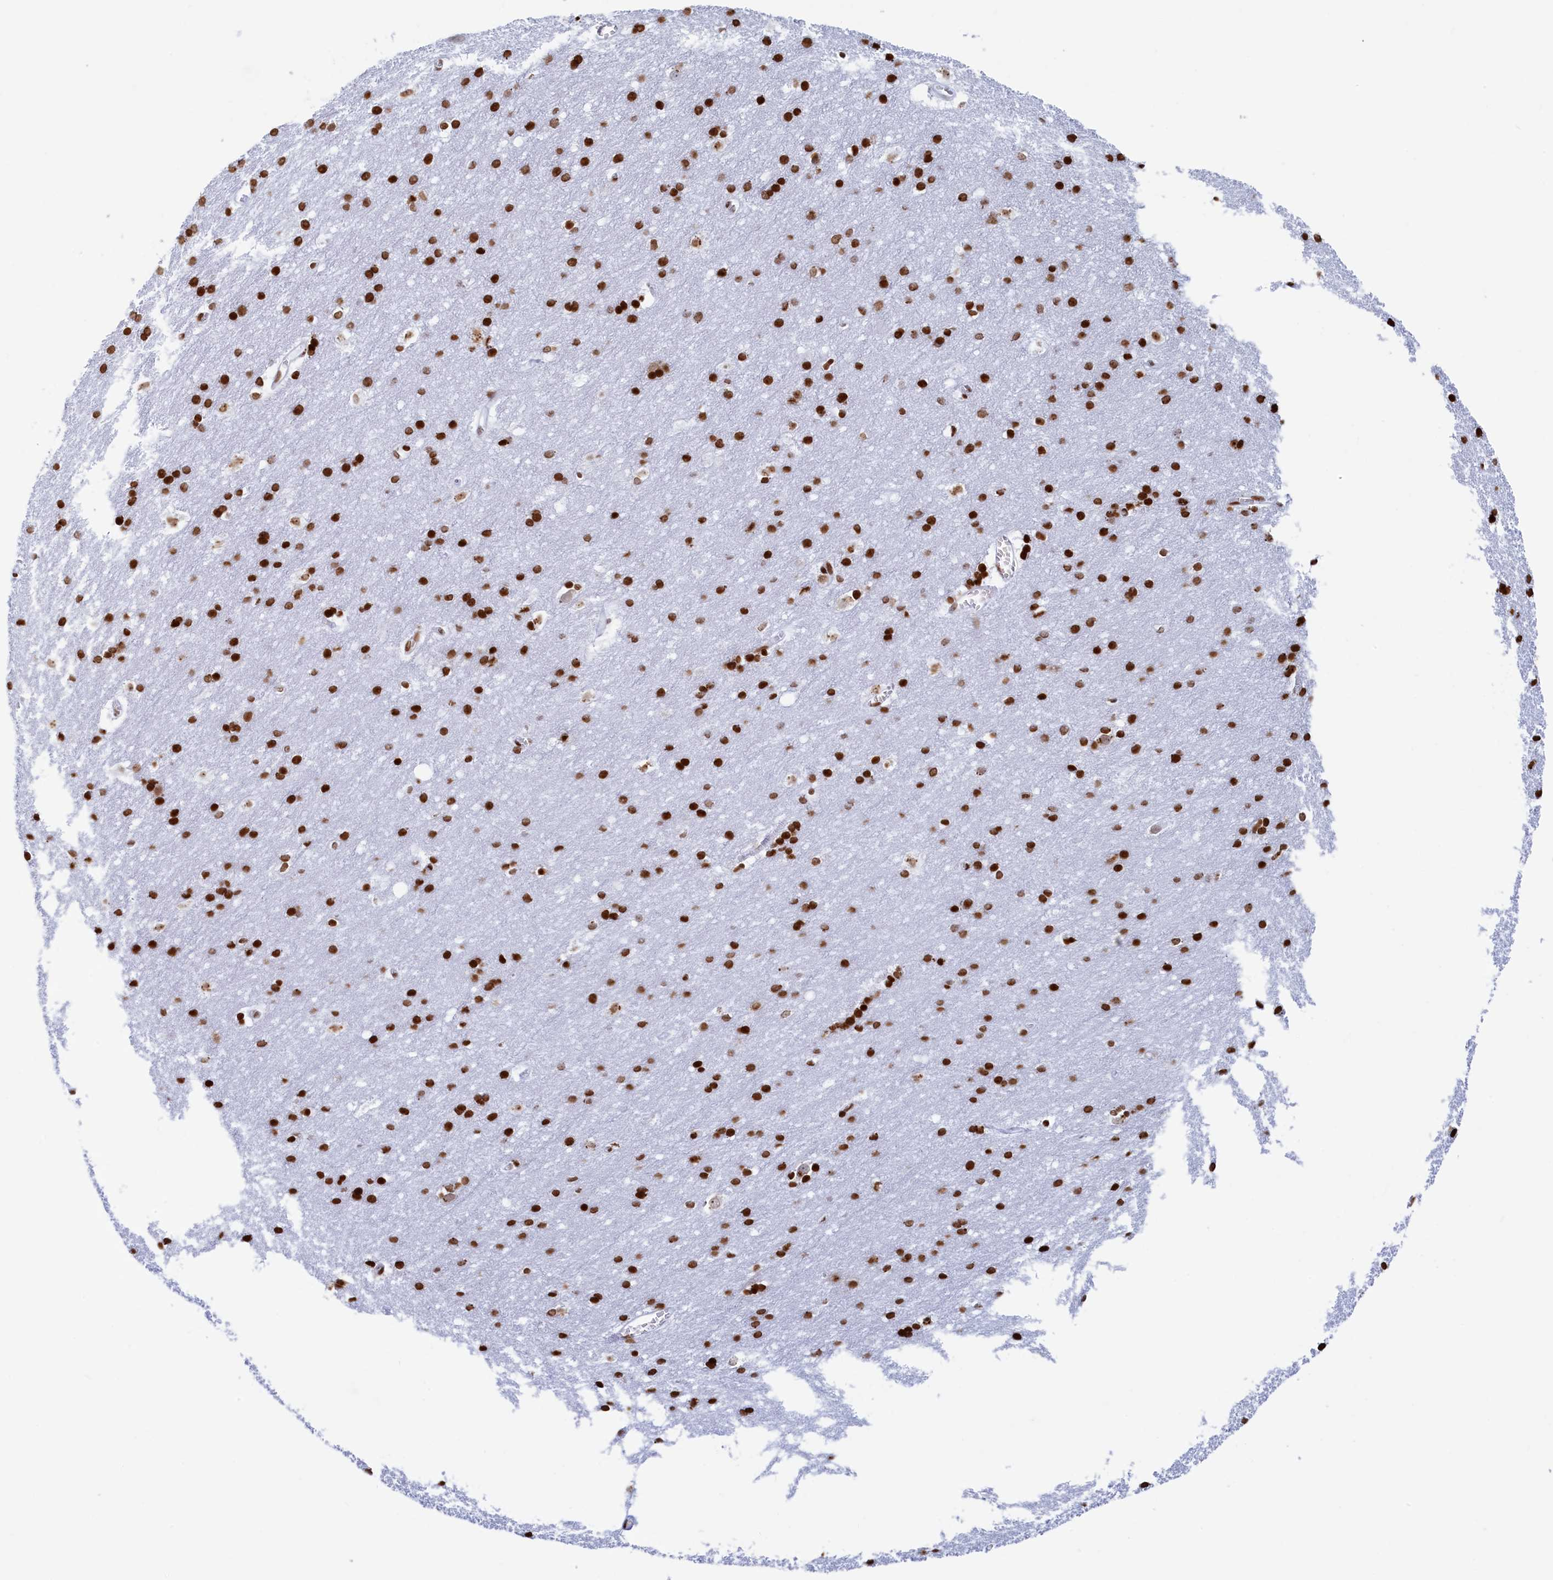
{"staining": {"intensity": "moderate", "quantity": ">75%", "location": "nuclear"}, "tissue": "cerebral cortex", "cell_type": "Endothelial cells", "image_type": "normal", "snomed": [{"axis": "morphology", "description": "Normal tissue, NOS"}, {"axis": "topography", "description": "Cerebral cortex"}], "caption": "Immunohistochemical staining of unremarkable human cerebral cortex demonstrates moderate nuclear protein staining in about >75% of endothelial cells. Ihc stains the protein of interest in brown and the nuclei are stained blue.", "gene": "APOBEC3A", "patient": {"sex": "male", "age": 54}}